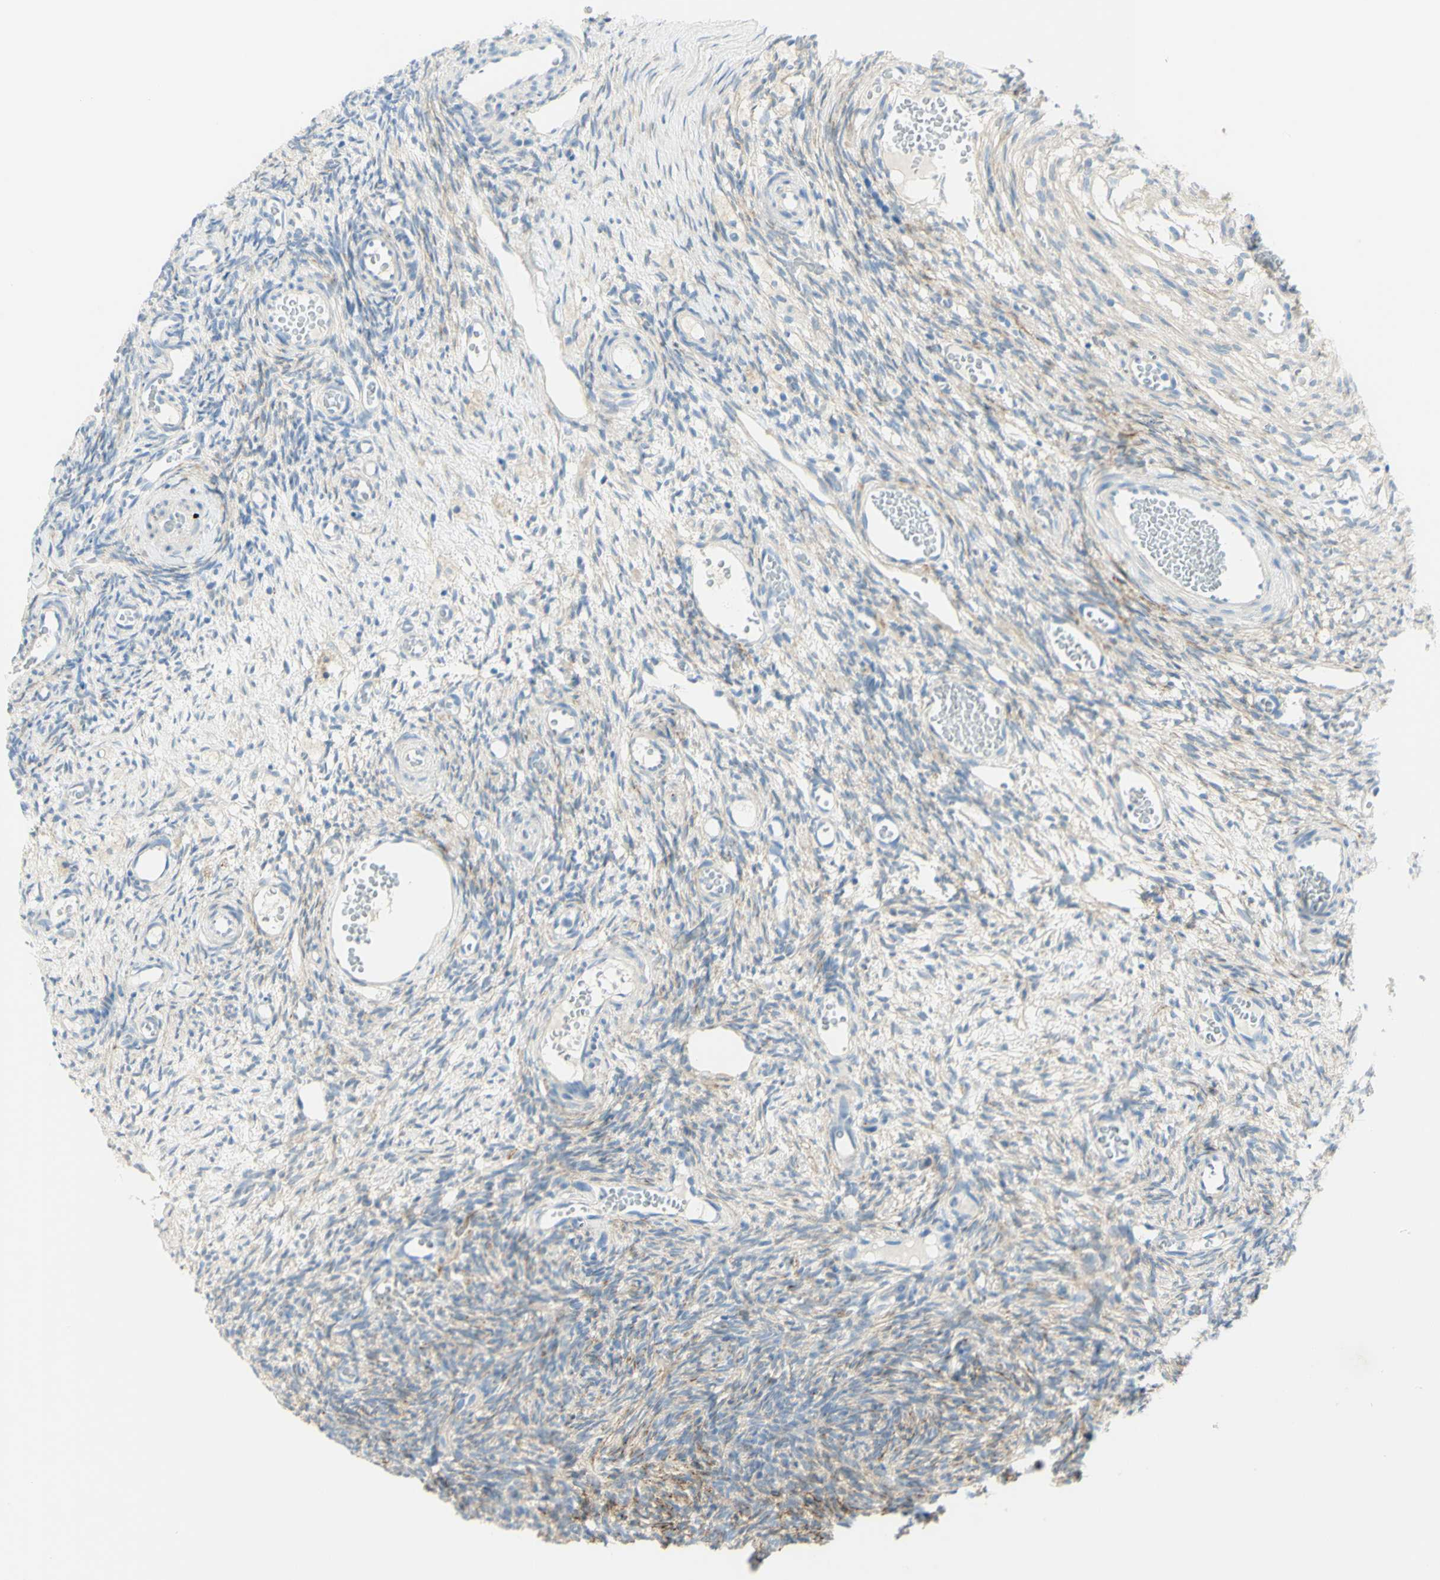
{"staining": {"intensity": "moderate", "quantity": "25%-75%", "location": "cytoplasmic/membranous"}, "tissue": "ovary", "cell_type": "Ovarian stroma cells", "image_type": "normal", "snomed": [{"axis": "morphology", "description": "Normal tissue, NOS"}, {"axis": "topography", "description": "Ovary"}], "caption": "IHC photomicrograph of unremarkable ovary: ovary stained using immunohistochemistry displays medium levels of moderate protein expression localized specifically in the cytoplasmic/membranous of ovarian stroma cells, appearing as a cytoplasmic/membranous brown color.", "gene": "GCNT3", "patient": {"sex": "female", "age": 35}}